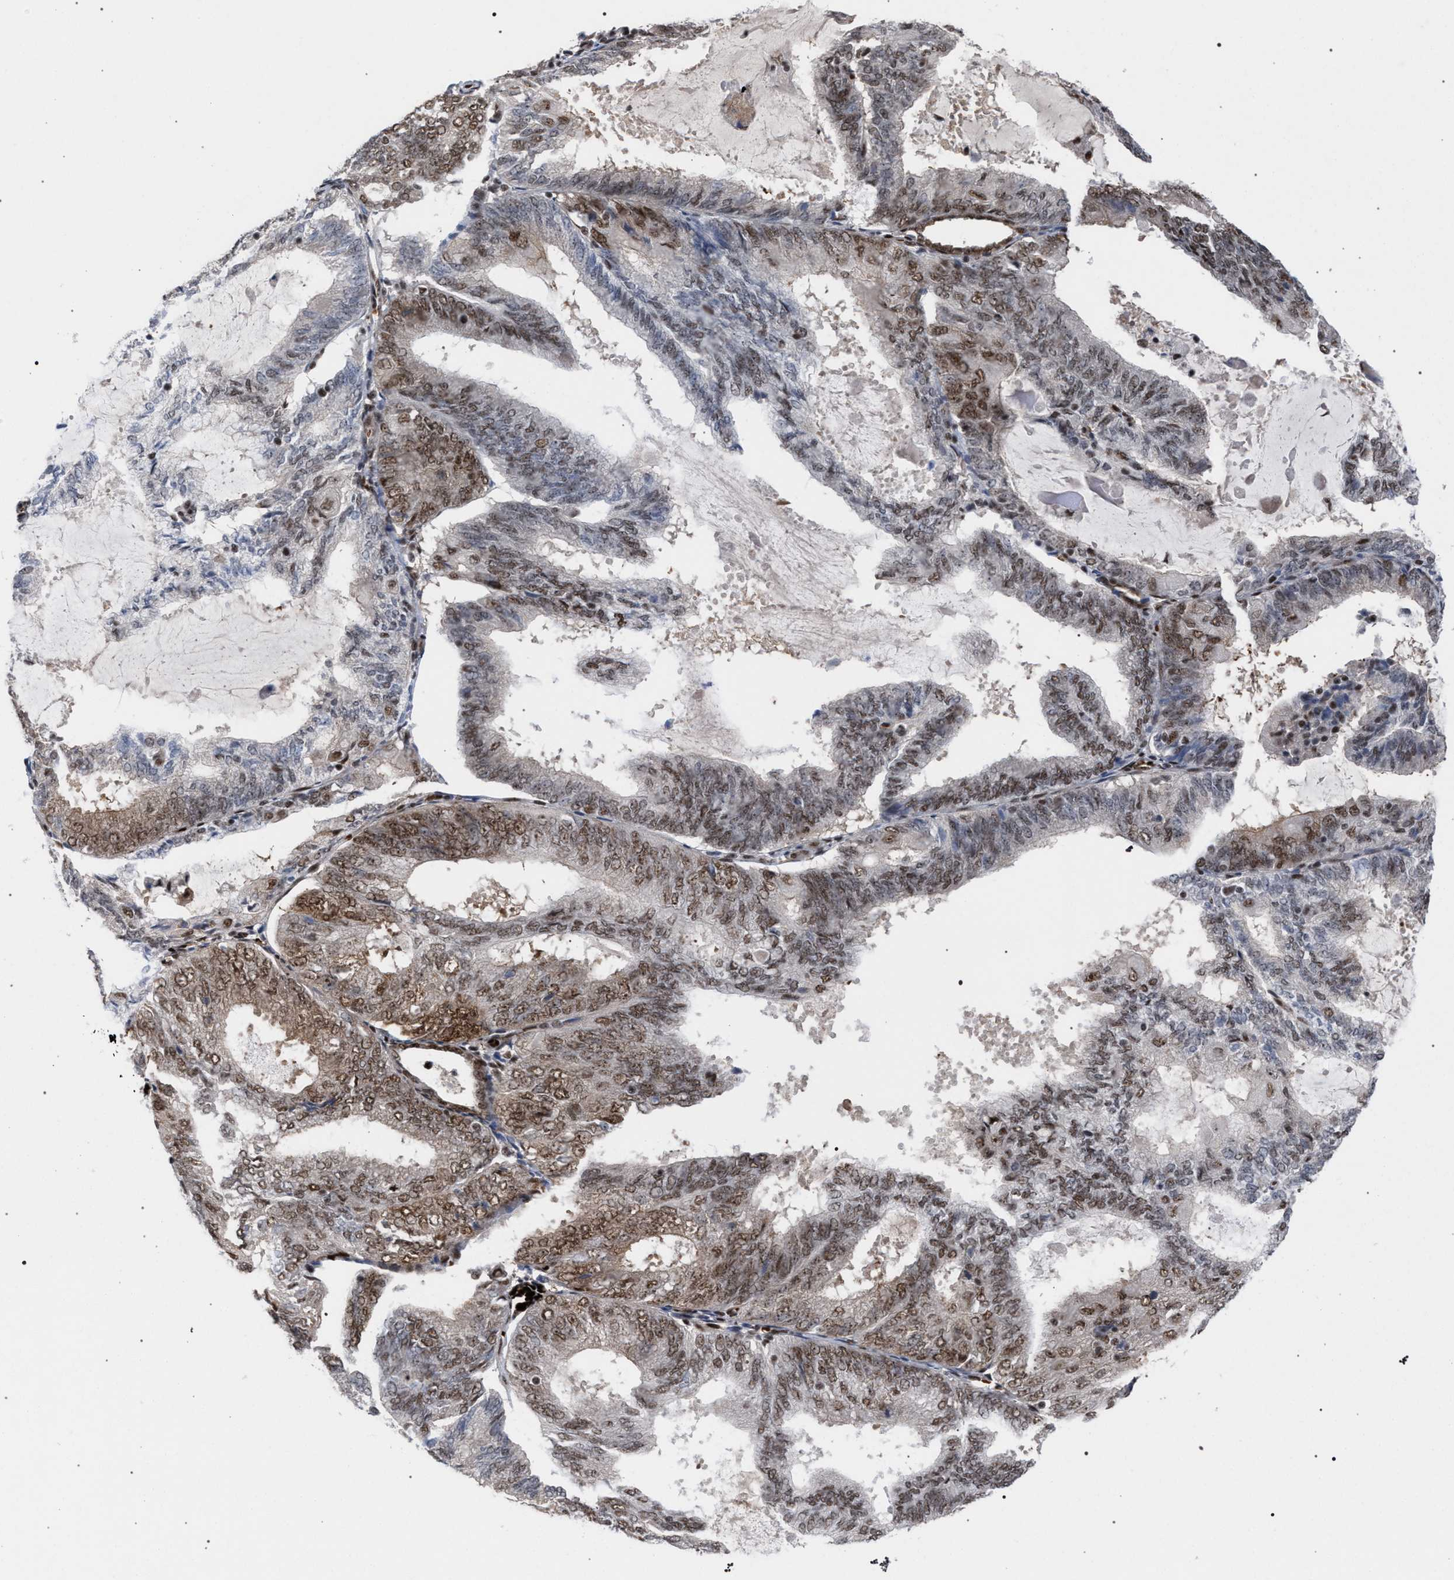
{"staining": {"intensity": "moderate", "quantity": "25%-75%", "location": "nuclear"}, "tissue": "endometrial cancer", "cell_type": "Tumor cells", "image_type": "cancer", "snomed": [{"axis": "morphology", "description": "Adenocarcinoma, NOS"}, {"axis": "topography", "description": "Endometrium"}], "caption": "Human endometrial cancer stained with a protein marker demonstrates moderate staining in tumor cells.", "gene": "SCAF4", "patient": {"sex": "female", "age": 81}}